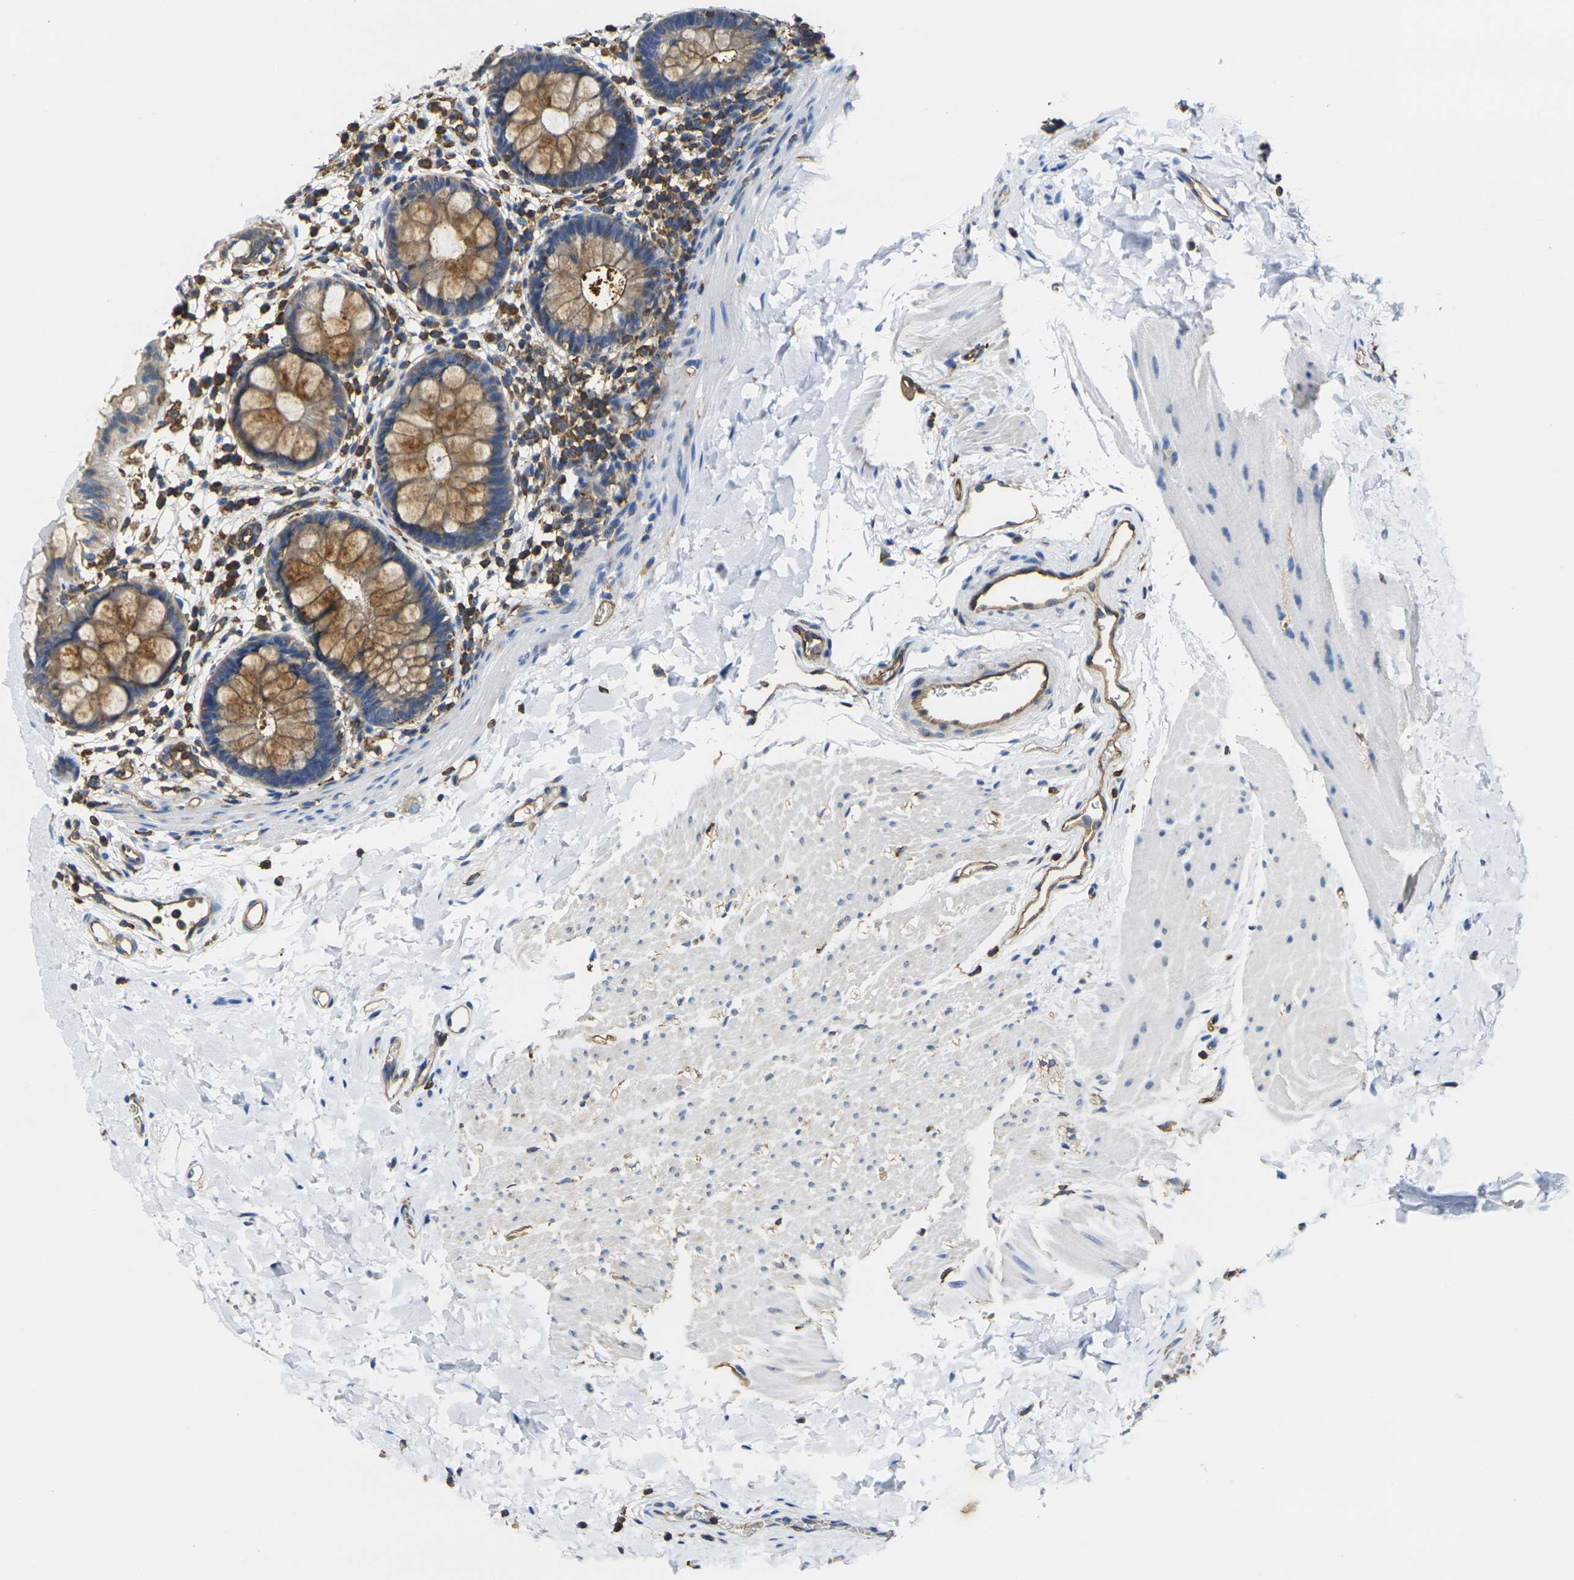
{"staining": {"intensity": "moderate", "quantity": "25%-75%", "location": "cytoplasmic/membranous"}, "tissue": "rectum", "cell_type": "Glandular cells", "image_type": "normal", "snomed": [{"axis": "morphology", "description": "Normal tissue, NOS"}, {"axis": "topography", "description": "Rectum"}], "caption": "Rectum stained with DAB (3,3'-diaminobenzidine) immunohistochemistry shows medium levels of moderate cytoplasmic/membranous staining in about 25%-75% of glandular cells. (DAB IHC, brown staining for protein, blue staining for nuclei).", "gene": "FAM110D", "patient": {"sex": "female", "age": 24}}